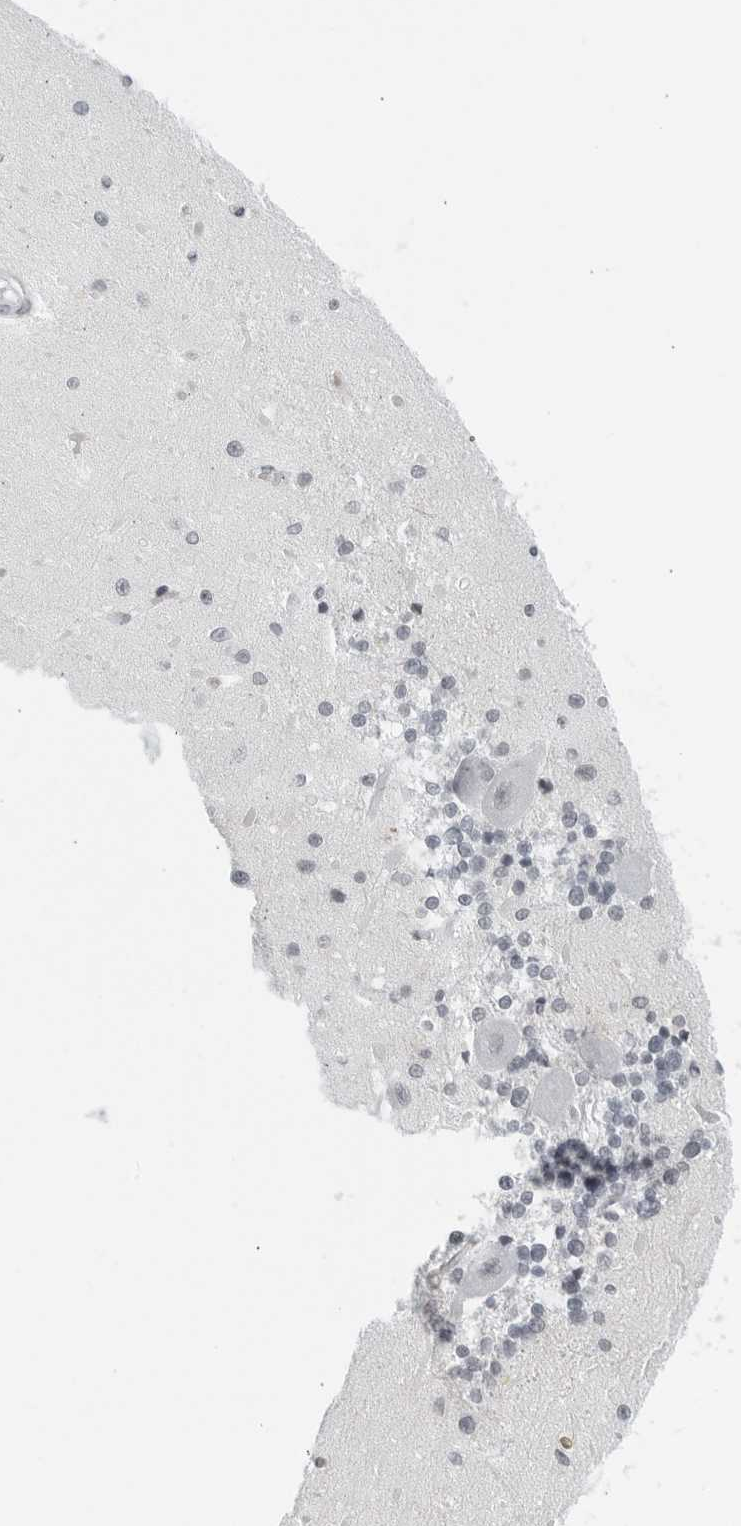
{"staining": {"intensity": "negative", "quantity": "none", "location": "none"}, "tissue": "cerebellum", "cell_type": "Cells in granular layer", "image_type": "normal", "snomed": [{"axis": "morphology", "description": "Normal tissue, NOS"}, {"axis": "topography", "description": "Cerebellum"}], "caption": "Immunohistochemistry image of unremarkable cerebellum stained for a protein (brown), which displays no staining in cells in granular layer.", "gene": "KLK7", "patient": {"sex": "male", "age": 37}}